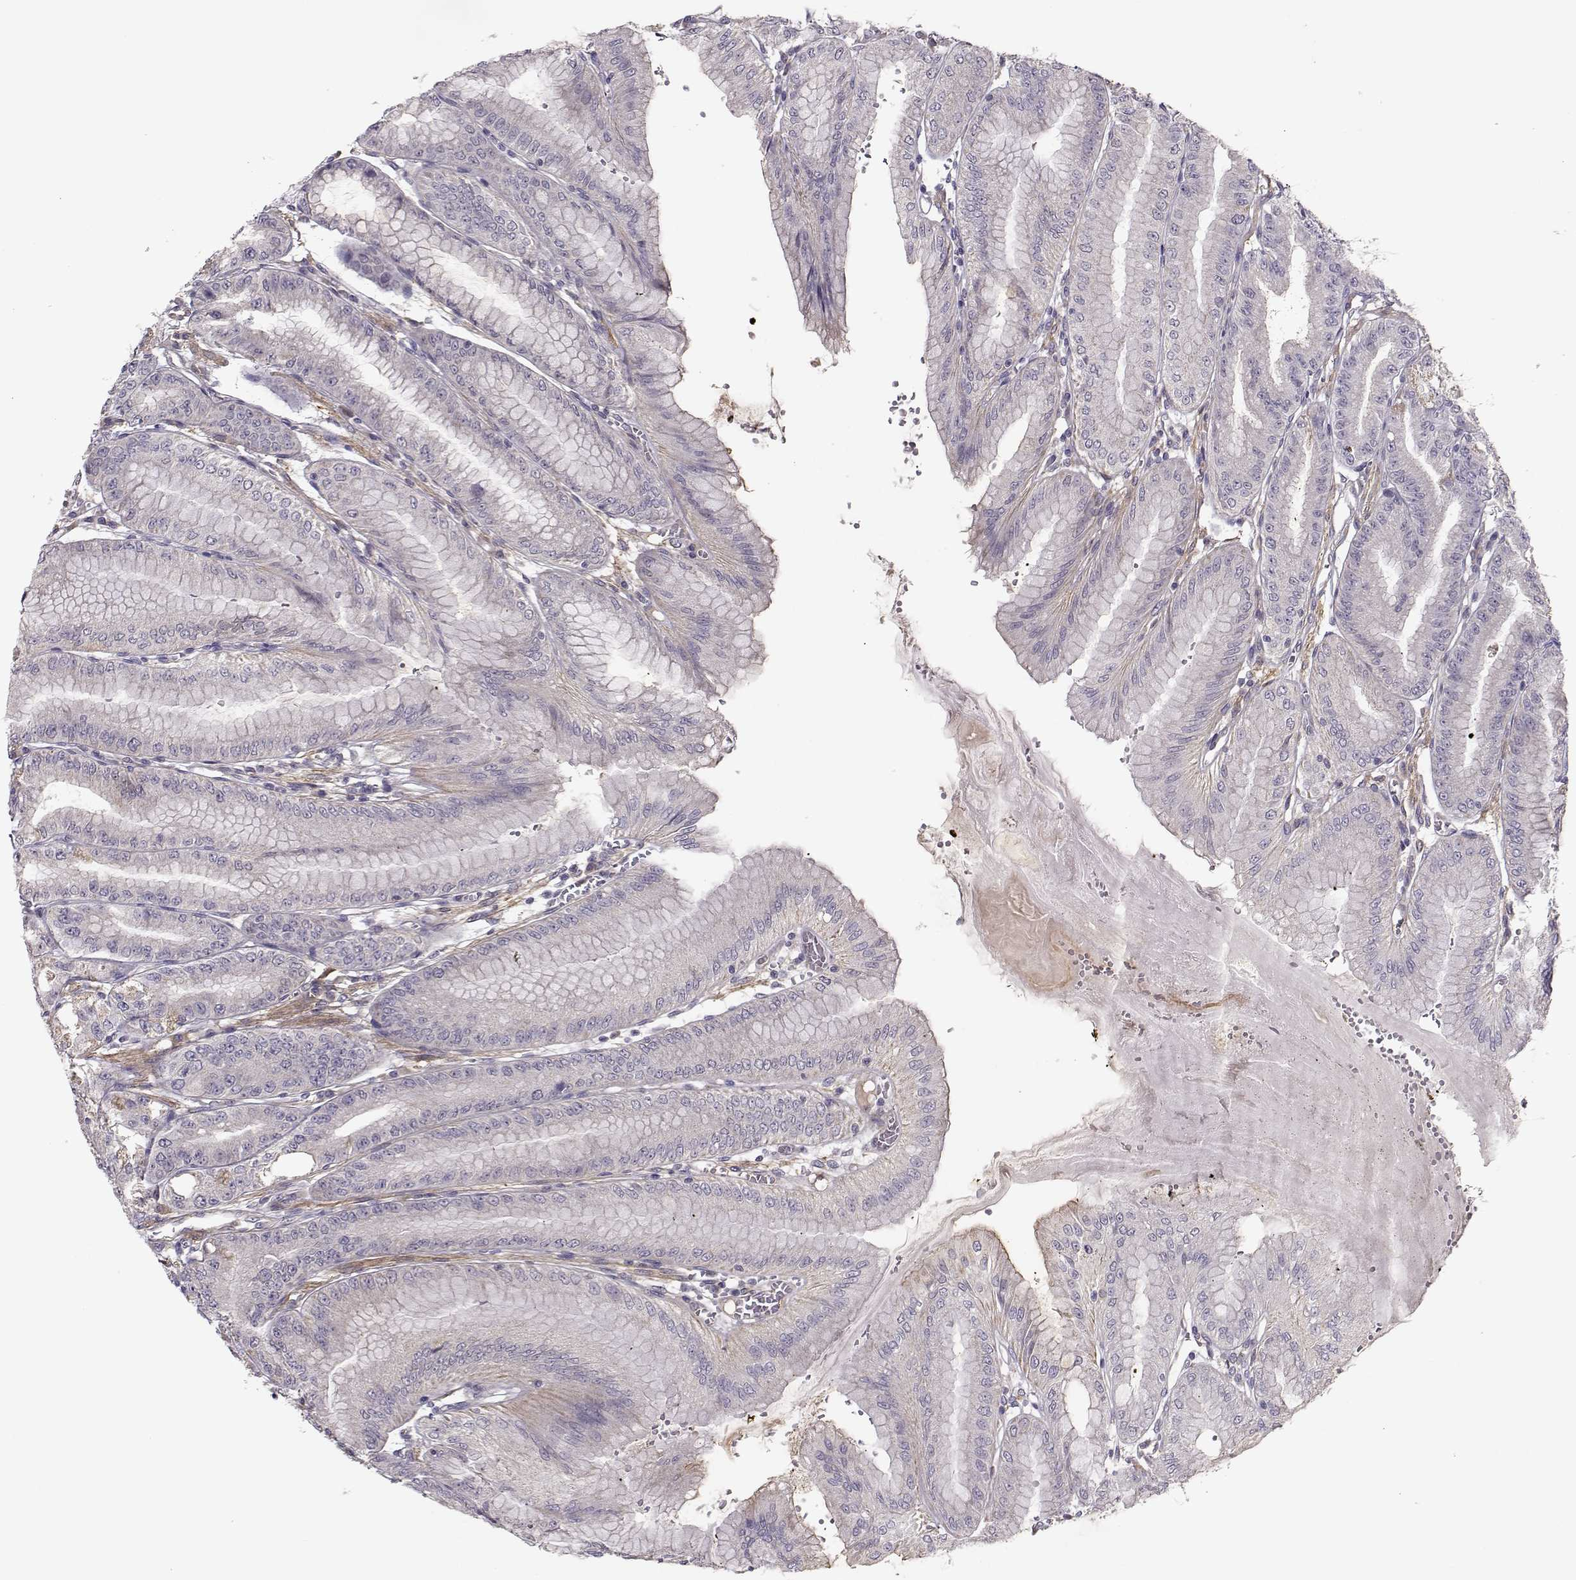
{"staining": {"intensity": "weak", "quantity": "<25%", "location": "cytoplasmic/membranous"}, "tissue": "stomach", "cell_type": "Glandular cells", "image_type": "normal", "snomed": [{"axis": "morphology", "description": "Normal tissue, NOS"}, {"axis": "topography", "description": "Stomach, lower"}], "caption": "This is an immunohistochemistry (IHC) photomicrograph of unremarkable human stomach. There is no expression in glandular cells.", "gene": "ENTPD8", "patient": {"sex": "male", "age": 71}}